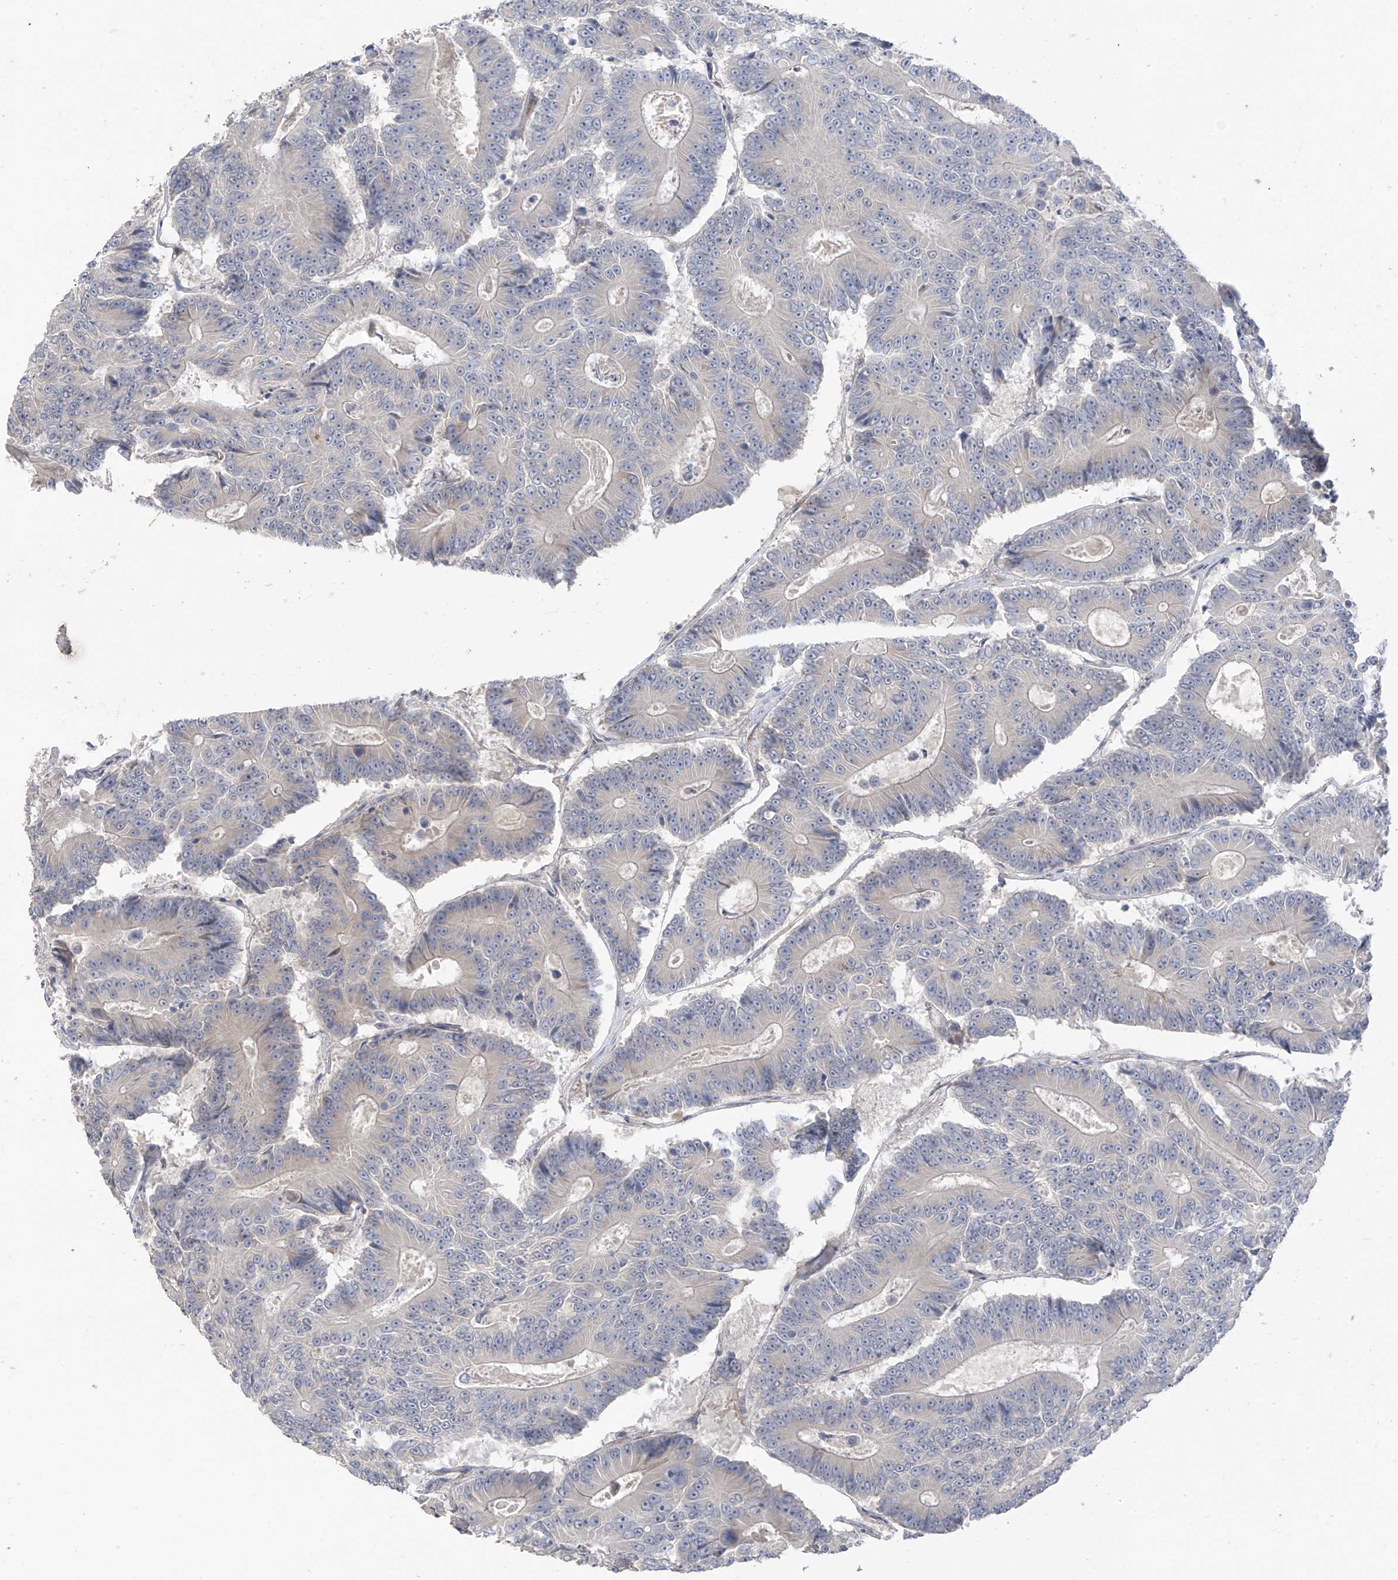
{"staining": {"intensity": "negative", "quantity": "none", "location": "none"}, "tissue": "colorectal cancer", "cell_type": "Tumor cells", "image_type": "cancer", "snomed": [{"axis": "morphology", "description": "Adenocarcinoma, NOS"}, {"axis": "topography", "description": "Colon"}], "caption": "This histopathology image is of colorectal cancer (adenocarcinoma) stained with immunohistochemistry (IHC) to label a protein in brown with the nuclei are counter-stained blue. There is no positivity in tumor cells.", "gene": "NALCN", "patient": {"sex": "male", "age": 83}}